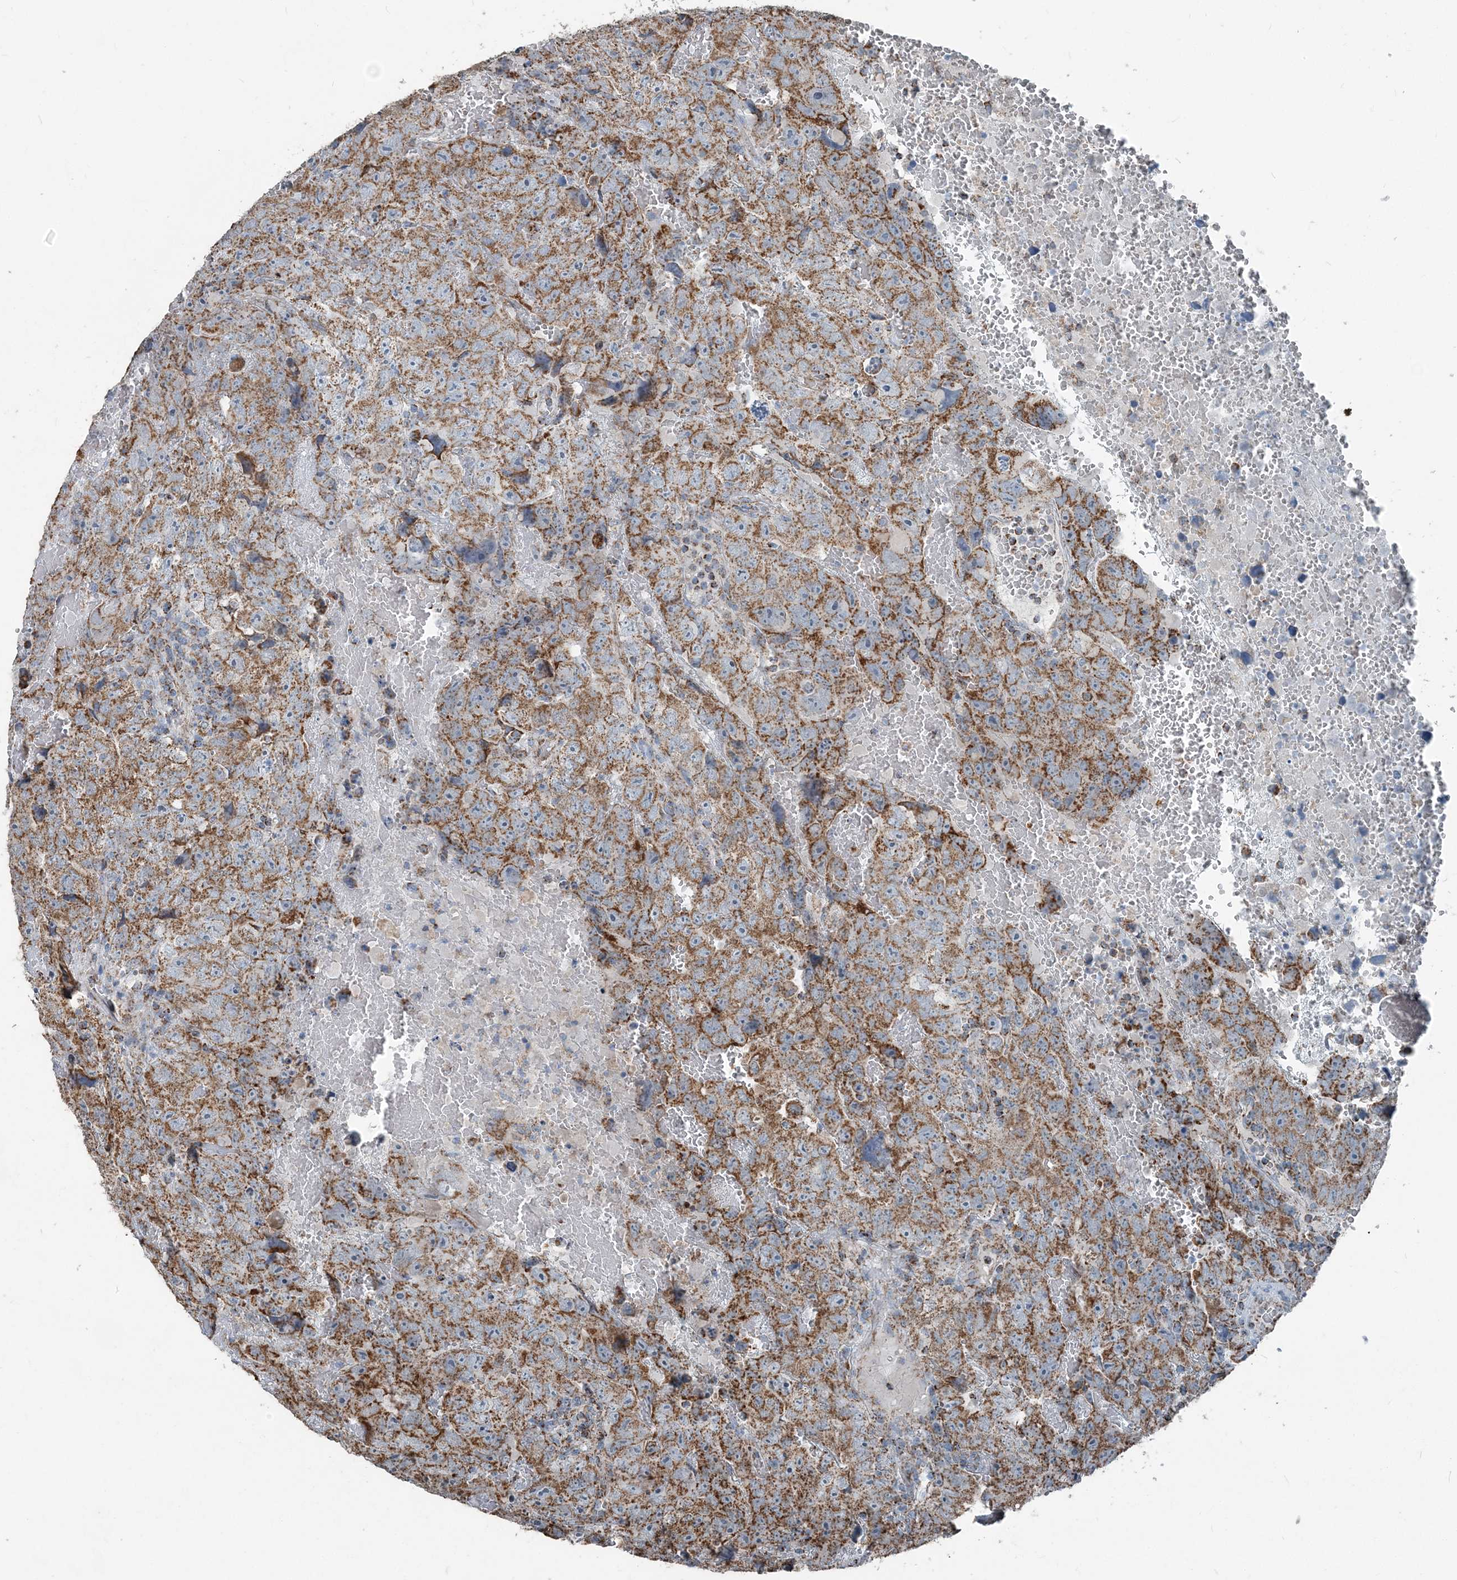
{"staining": {"intensity": "moderate", "quantity": ">75%", "location": "cytoplasmic/membranous"}, "tissue": "testis cancer", "cell_type": "Tumor cells", "image_type": "cancer", "snomed": [{"axis": "morphology", "description": "Carcinoma, Embryonal, NOS"}, {"axis": "topography", "description": "Testis"}], "caption": "Immunohistochemical staining of human testis embryonal carcinoma displays medium levels of moderate cytoplasmic/membranous protein expression in approximately >75% of tumor cells. Nuclei are stained in blue.", "gene": "SUCLG1", "patient": {"sex": "male", "age": 45}}